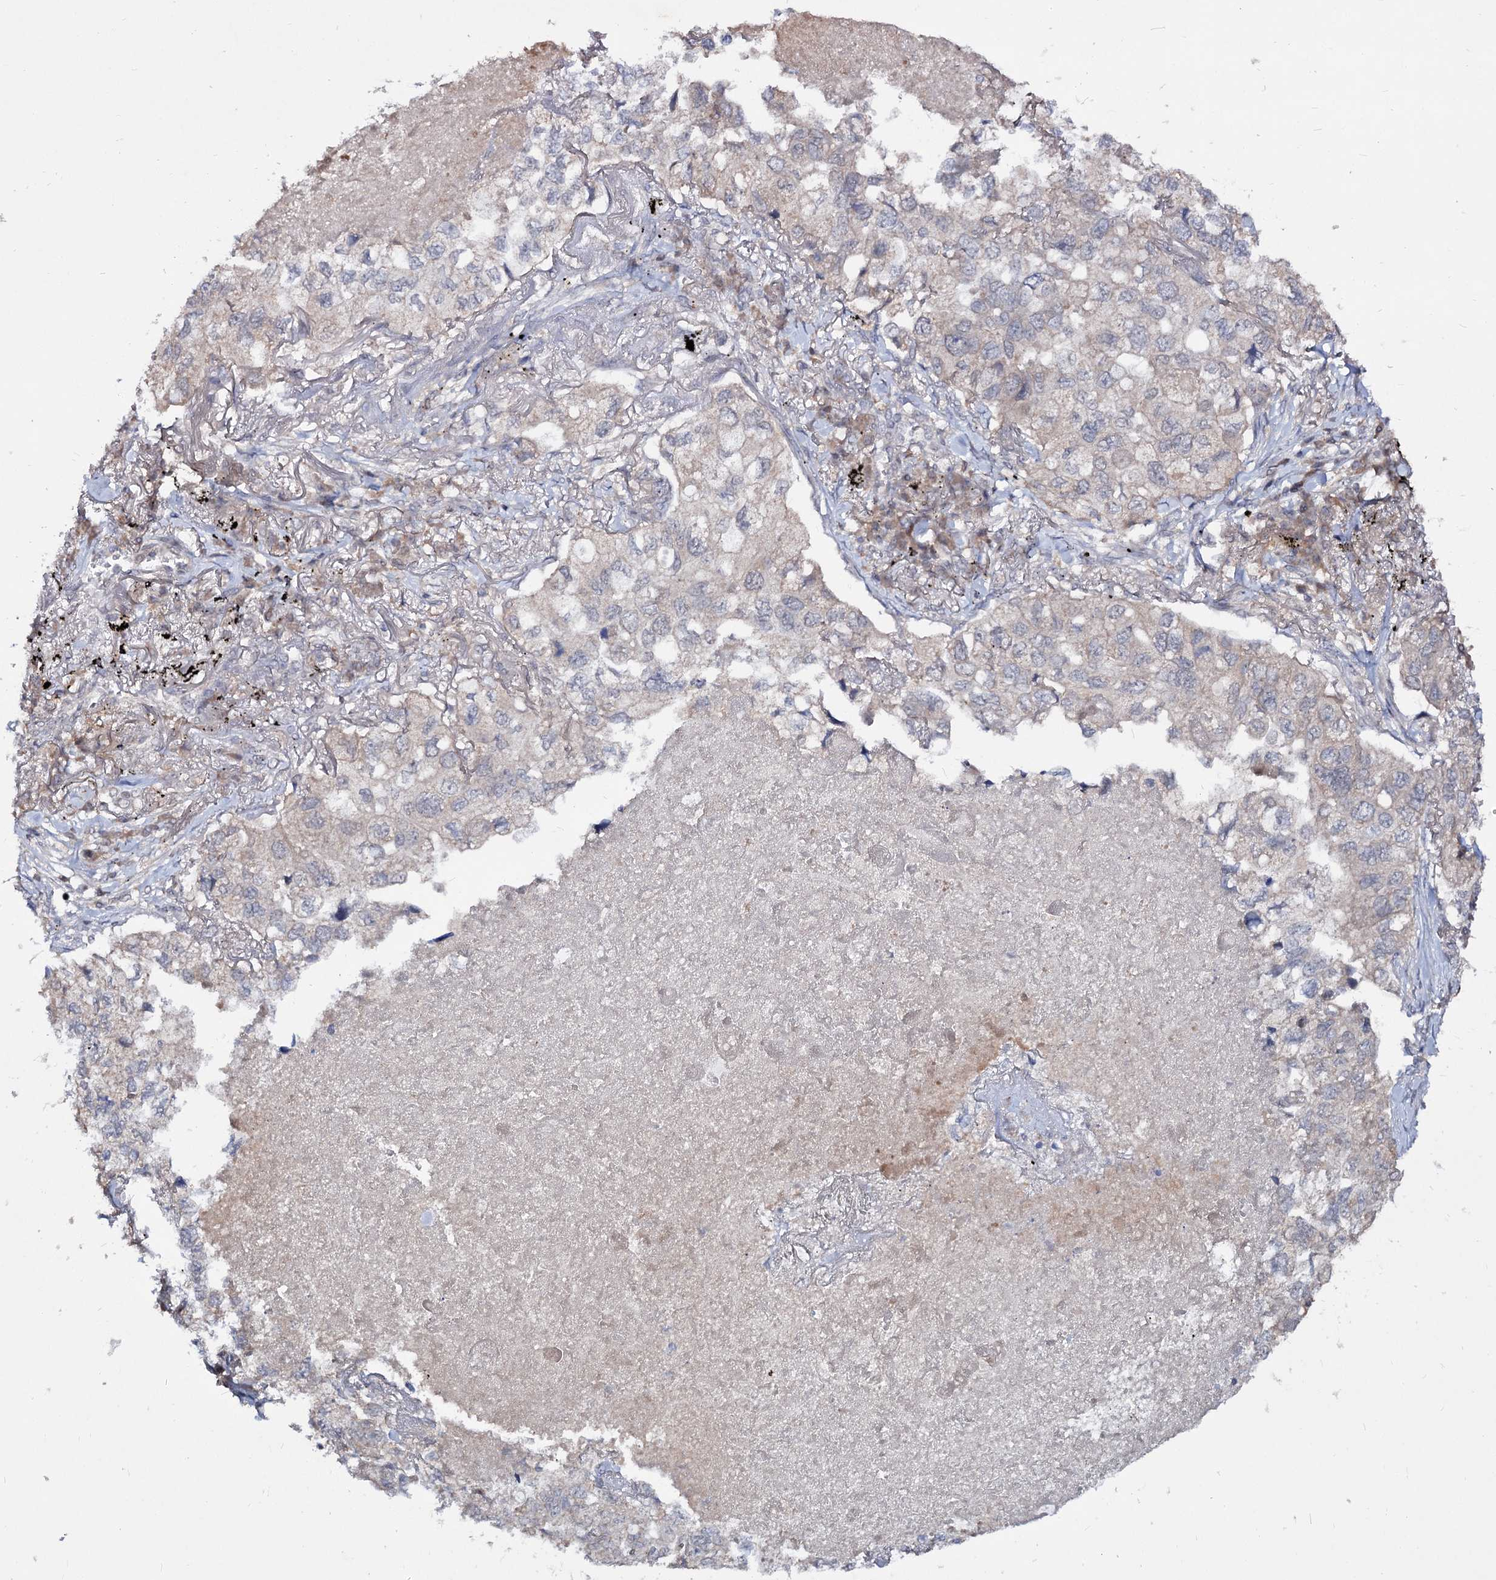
{"staining": {"intensity": "negative", "quantity": "none", "location": "none"}, "tissue": "lung cancer", "cell_type": "Tumor cells", "image_type": "cancer", "snomed": [{"axis": "morphology", "description": "Adenocarcinoma, NOS"}, {"axis": "topography", "description": "Lung"}], "caption": "This histopathology image is of adenocarcinoma (lung) stained with immunohistochemistry (IHC) to label a protein in brown with the nuclei are counter-stained blue. There is no positivity in tumor cells.", "gene": "ACTR6", "patient": {"sex": "male", "age": 65}}